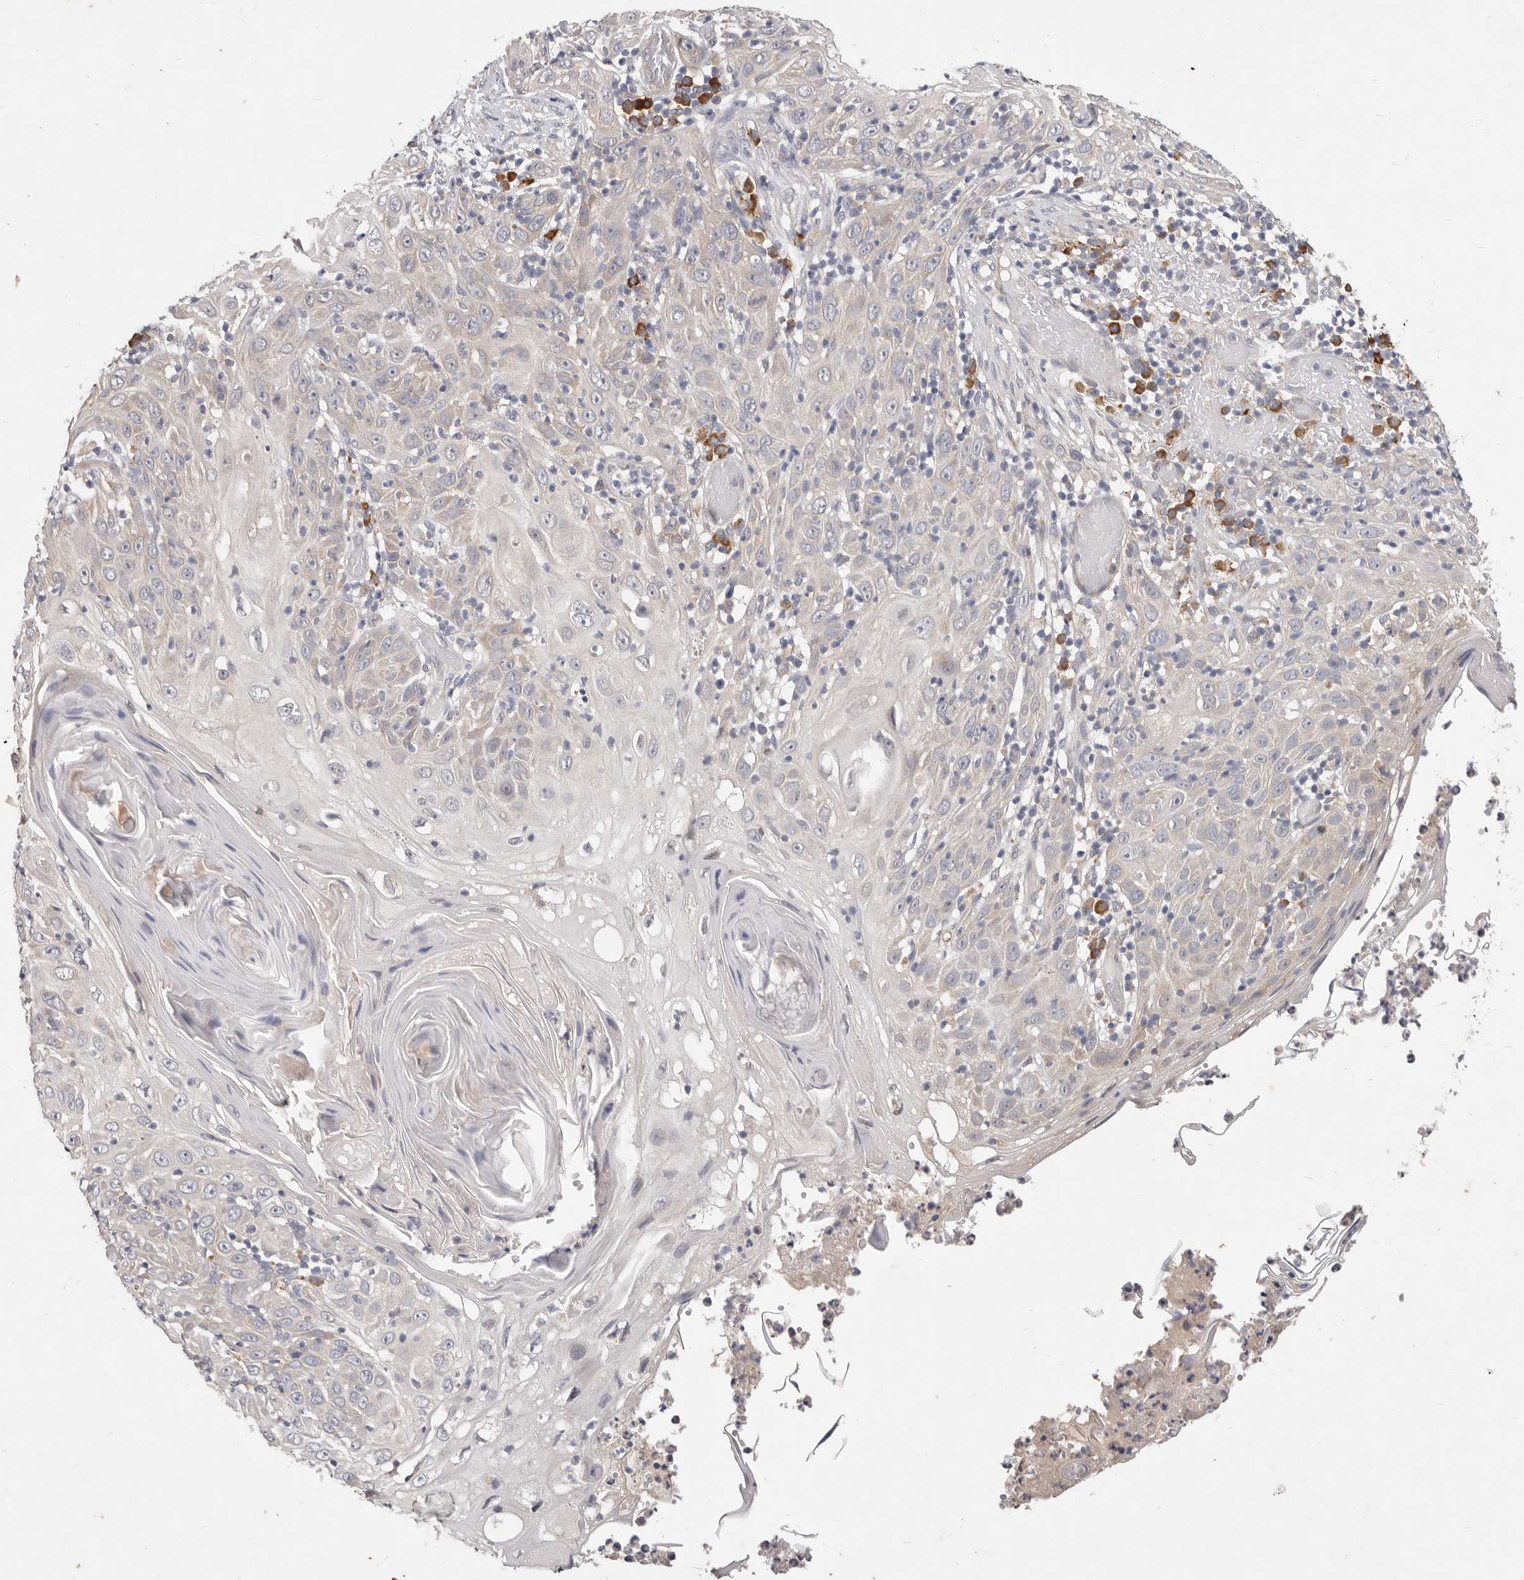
{"staining": {"intensity": "negative", "quantity": "none", "location": "none"}, "tissue": "skin cancer", "cell_type": "Tumor cells", "image_type": "cancer", "snomed": [{"axis": "morphology", "description": "Squamous cell carcinoma, NOS"}, {"axis": "topography", "description": "Skin"}], "caption": "Immunohistochemistry histopathology image of neoplastic tissue: human skin squamous cell carcinoma stained with DAB (3,3'-diaminobenzidine) exhibits no significant protein staining in tumor cells.", "gene": "WDR77", "patient": {"sex": "female", "age": 88}}